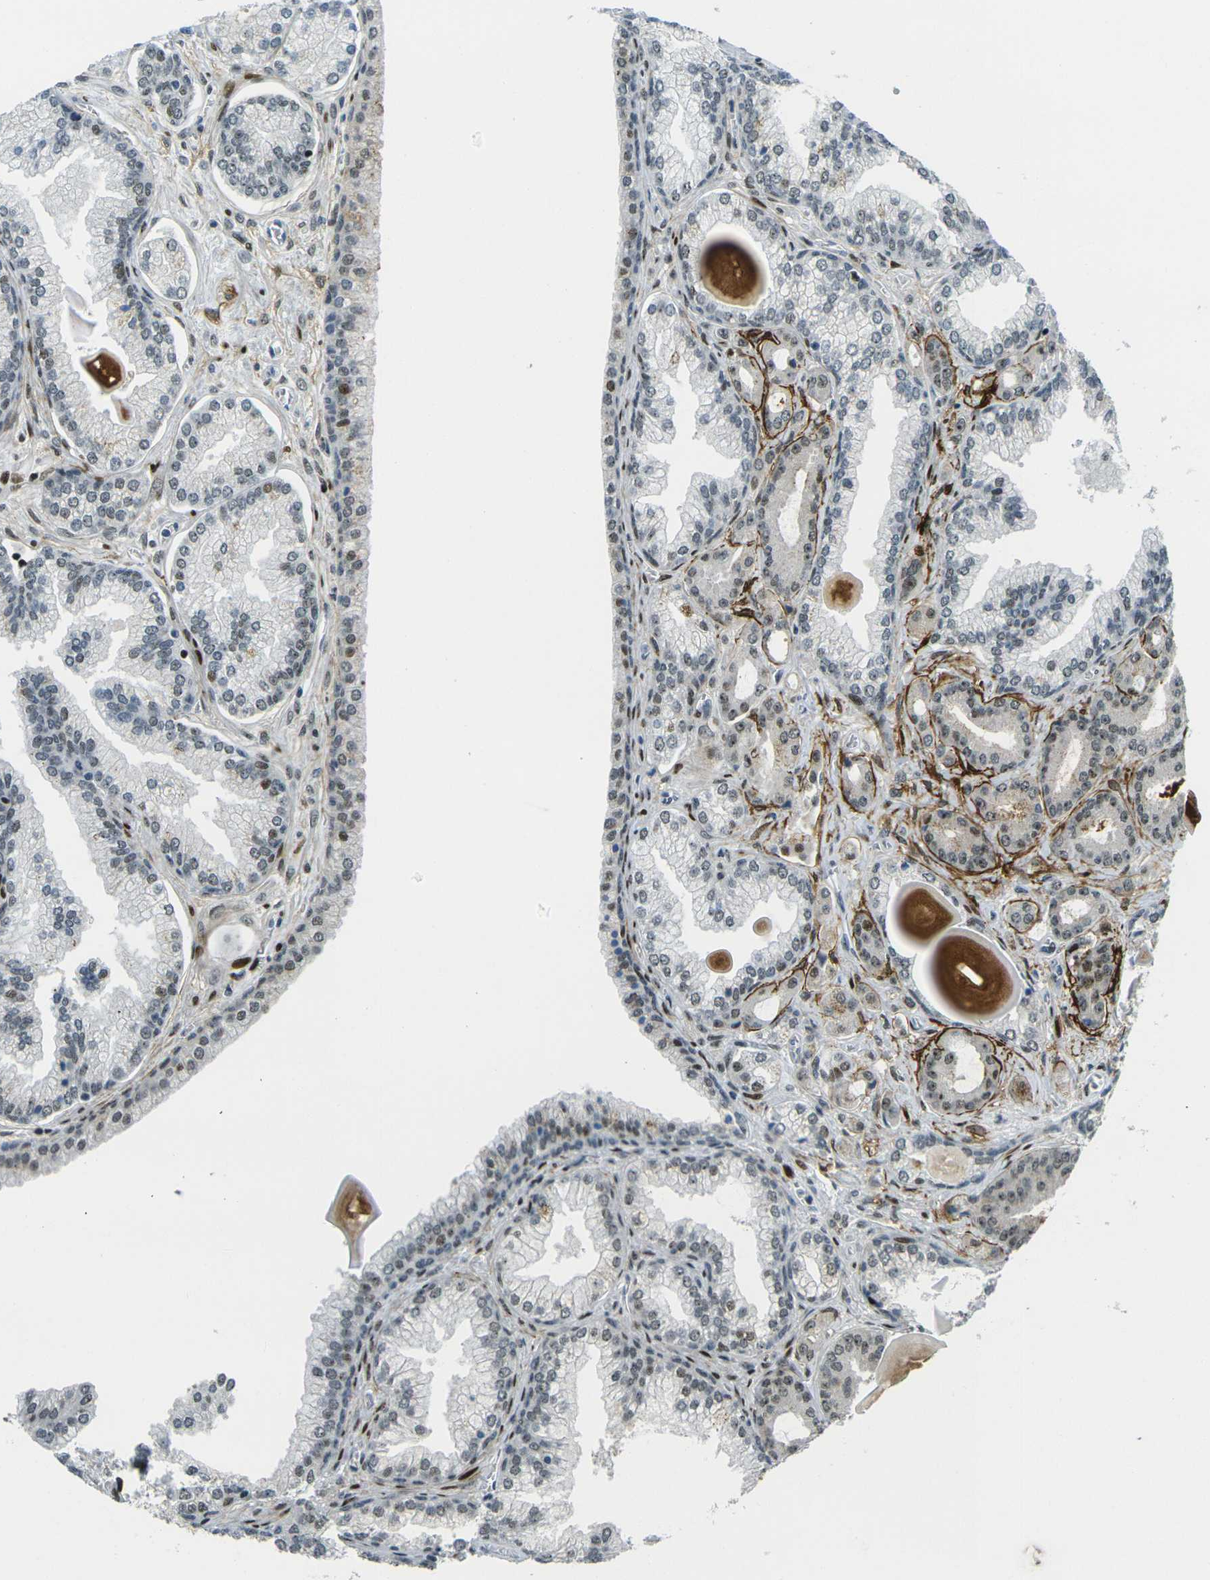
{"staining": {"intensity": "strong", "quantity": ">75%", "location": "nuclear"}, "tissue": "prostate cancer", "cell_type": "Tumor cells", "image_type": "cancer", "snomed": [{"axis": "morphology", "description": "Adenocarcinoma, Low grade"}, {"axis": "topography", "description": "Prostate"}], "caption": "This photomicrograph shows prostate cancer stained with IHC to label a protein in brown. The nuclear of tumor cells show strong positivity for the protein. Nuclei are counter-stained blue.", "gene": "UBE2C", "patient": {"sex": "male", "age": 59}}